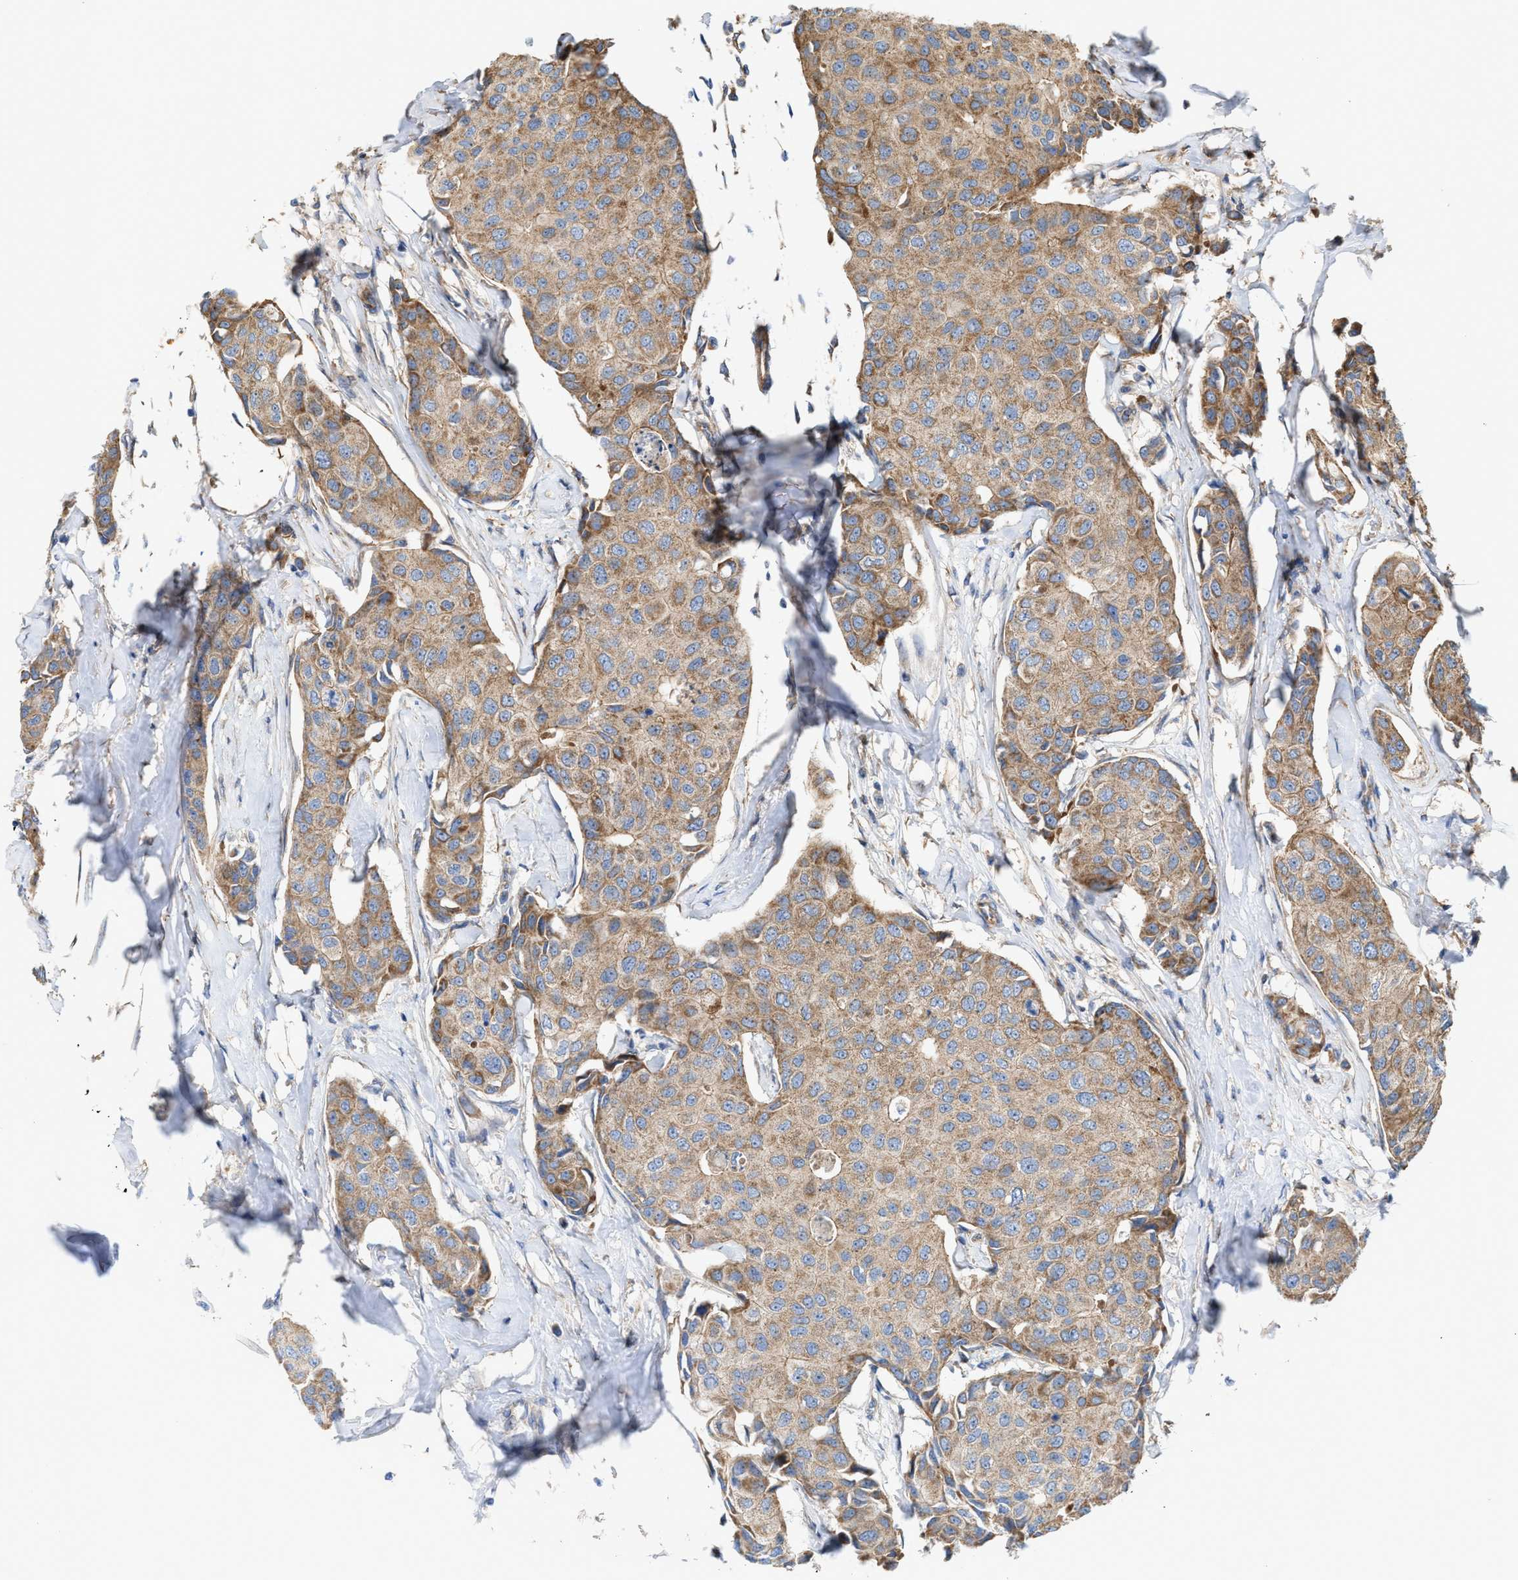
{"staining": {"intensity": "weak", "quantity": ">75%", "location": "cytoplasmic/membranous"}, "tissue": "breast cancer", "cell_type": "Tumor cells", "image_type": "cancer", "snomed": [{"axis": "morphology", "description": "Duct carcinoma"}, {"axis": "topography", "description": "Breast"}], "caption": "The immunohistochemical stain shows weak cytoplasmic/membranous positivity in tumor cells of breast cancer (invasive ductal carcinoma) tissue.", "gene": "OXSM", "patient": {"sex": "female", "age": 80}}